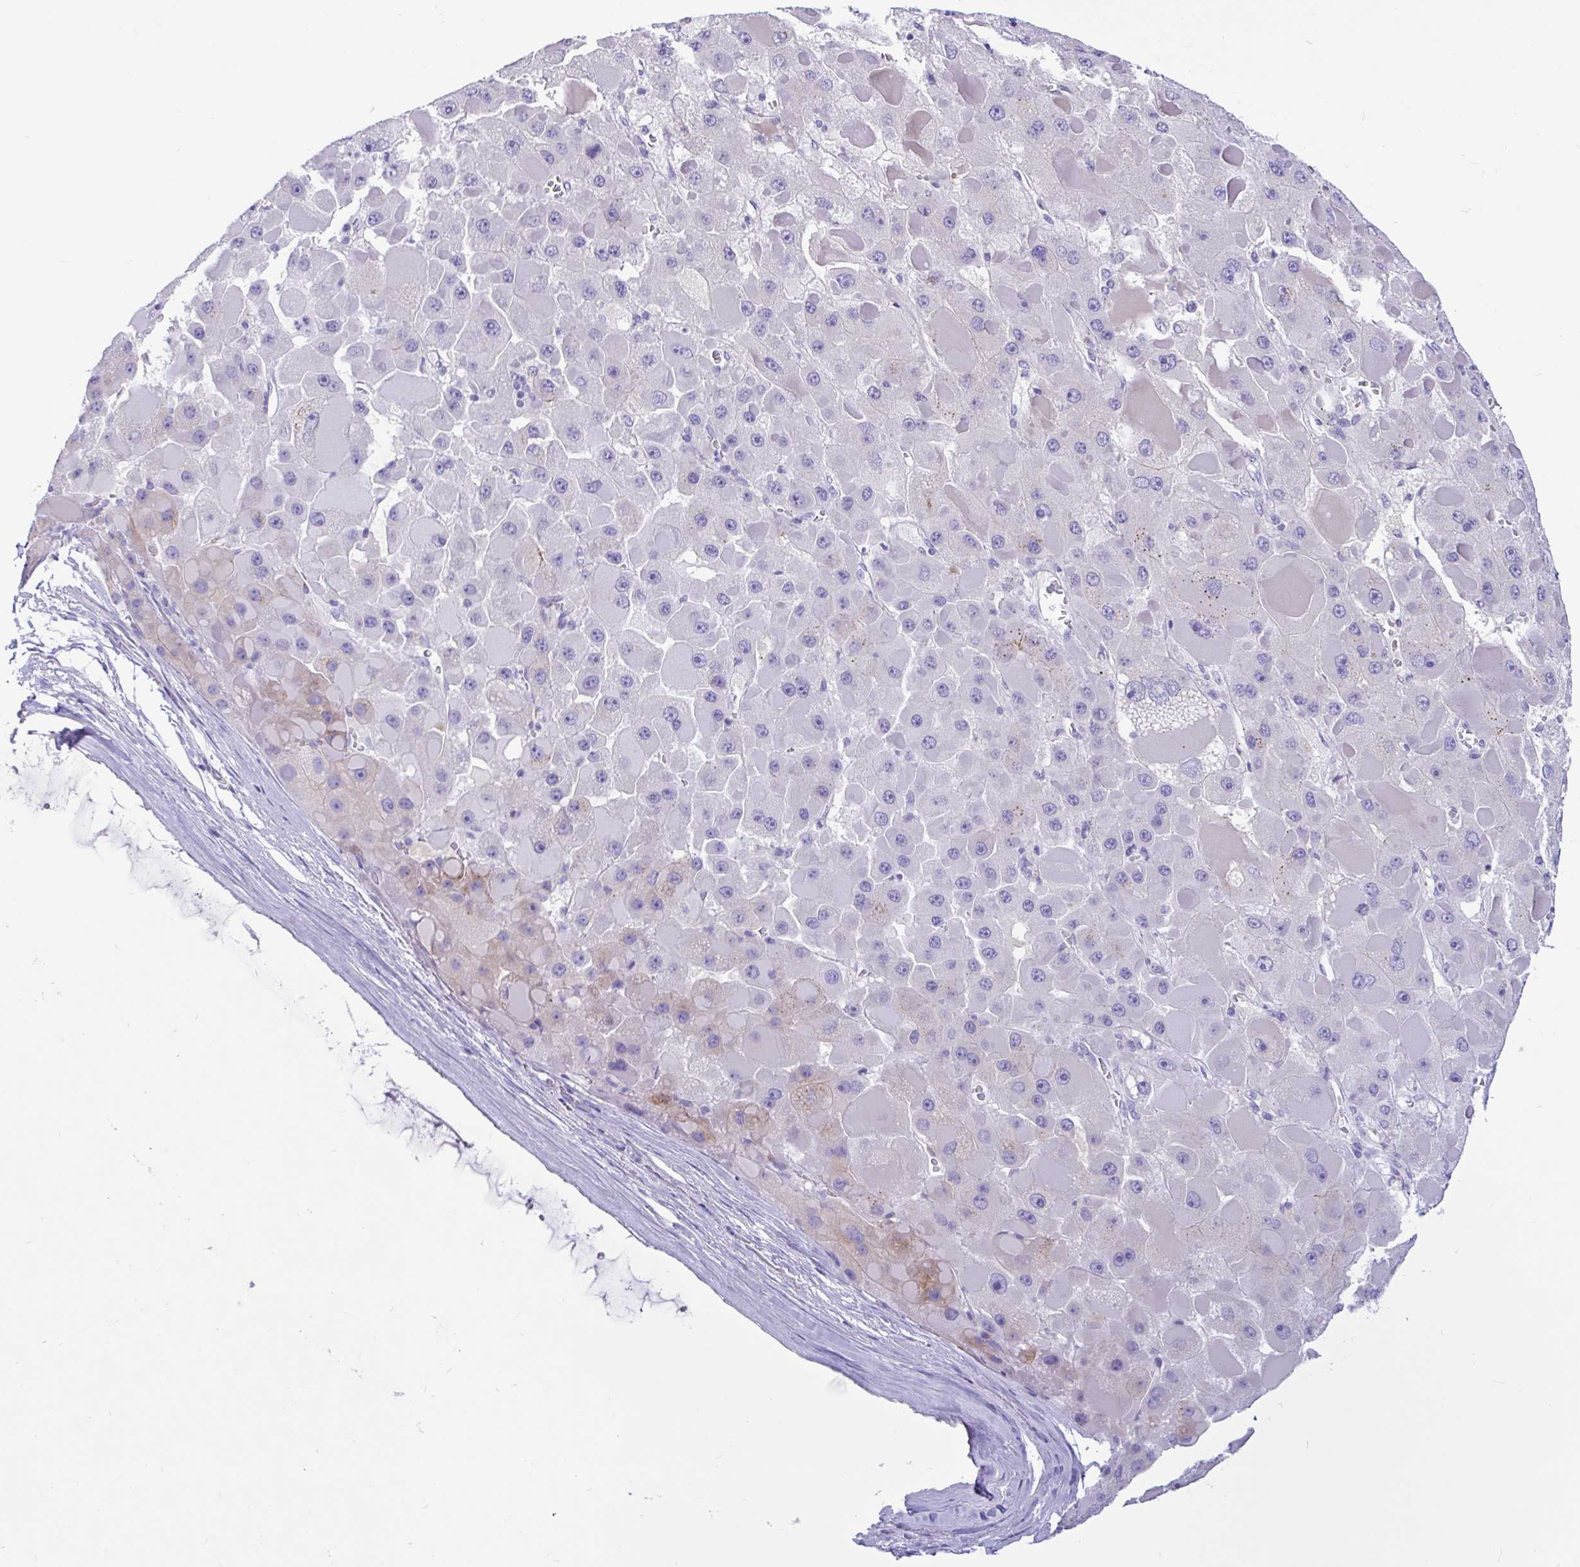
{"staining": {"intensity": "moderate", "quantity": "<25%", "location": "cytoplasmic/membranous"}, "tissue": "liver cancer", "cell_type": "Tumor cells", "image_type": "cancer", "snomed": [{"axis": "morphology", "description": "Carcinoma, Hepatocellular, NOS"}, {"axis": "topography", "description": "Liver"}], "caption": "Liver cancer stained for a protein reveals moderate cytoplasmic/membranous positivity in tumor cells. The staining is performed using DAB brown chromogen to label protein expression. The nuclei are counter-stained blue using hematoxylin.", "gene": "RNASE3", "patient": {"sex": "female", "age": 73}}